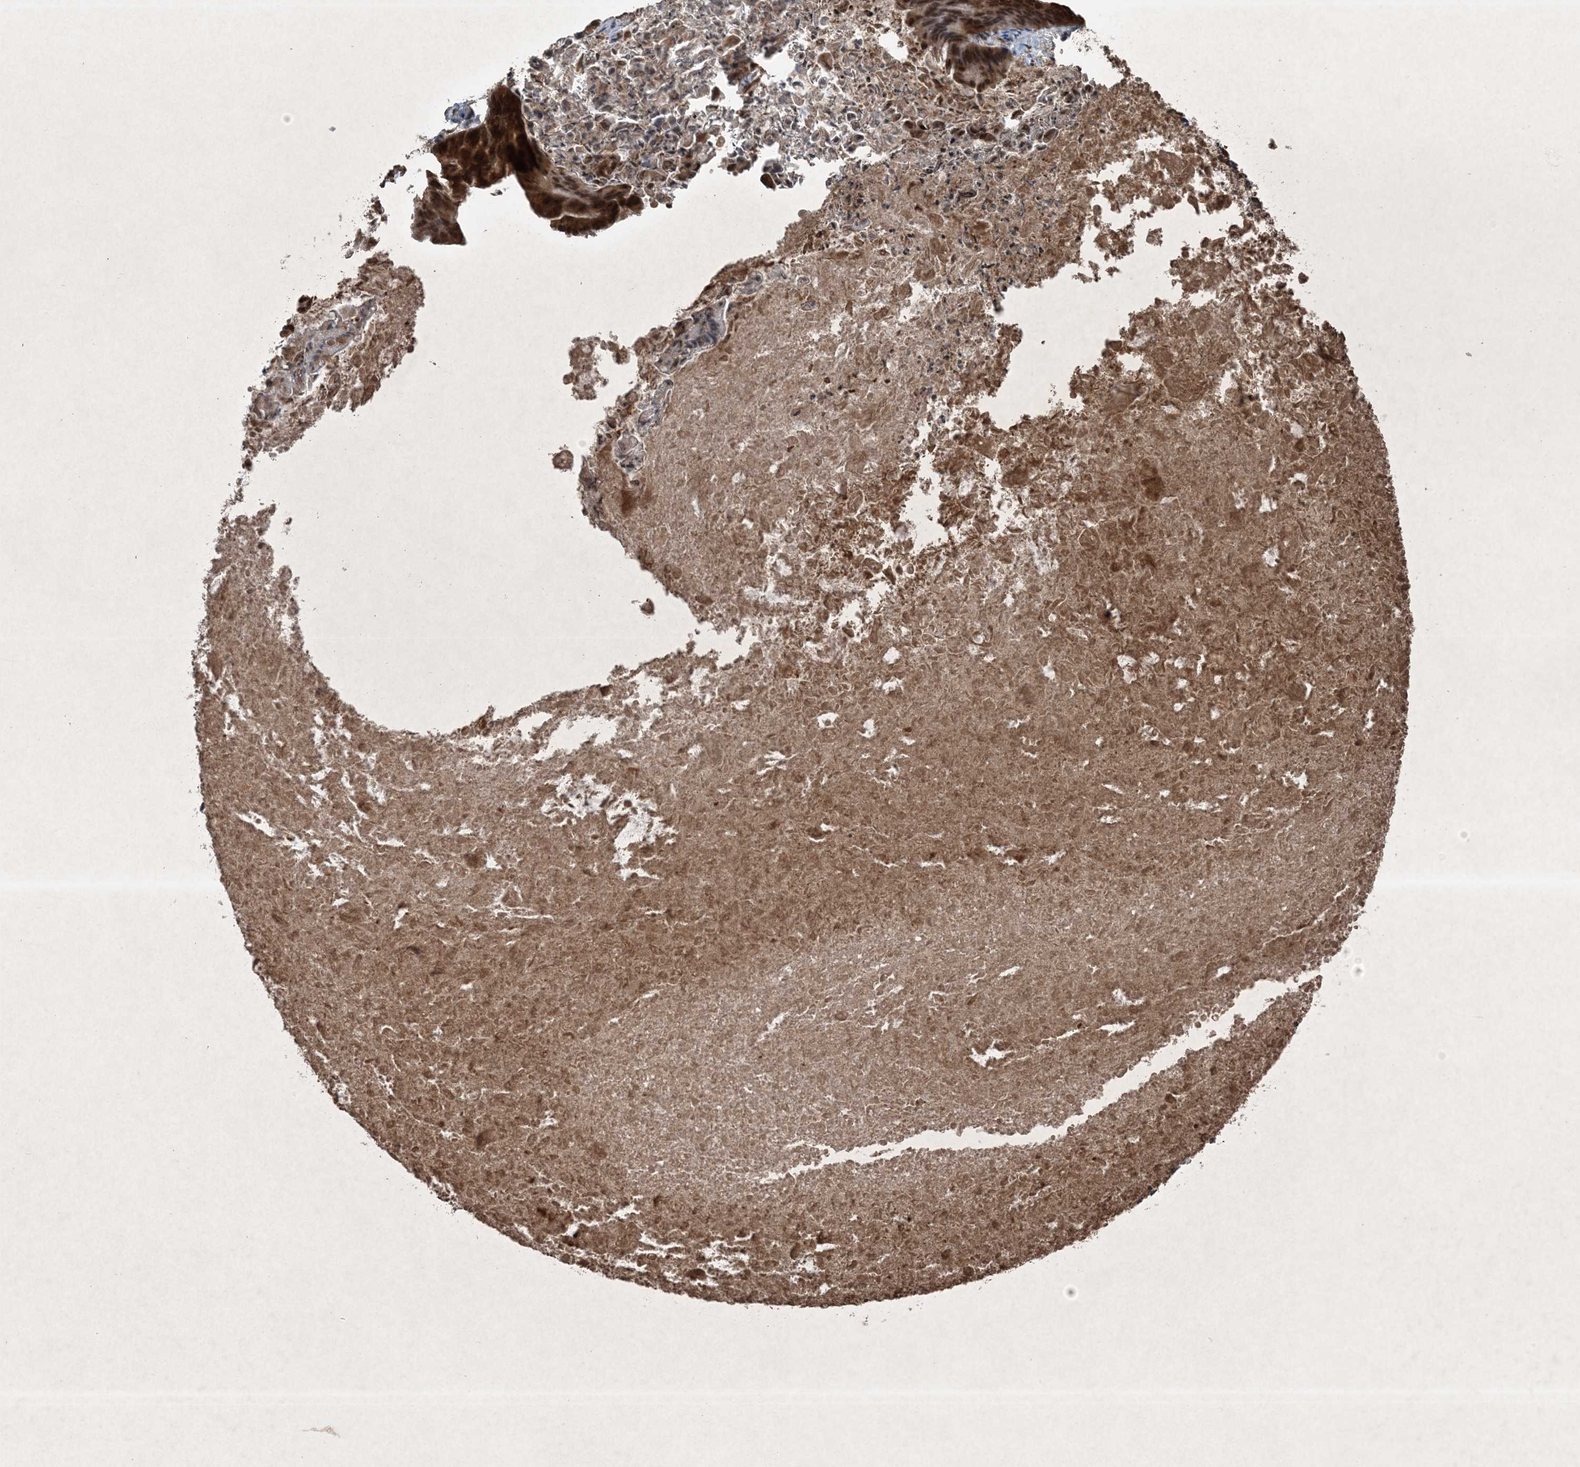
{"staining": {"intensity": "strong", "quantity": ">75%", "location": "cytoplasmic/membranous"}, "tissue": "ovarian cancer", "cell_type": "Tumor cells", "image_type": "cancer", "snomed": [{"axis": "morphology", "description": "Cystadenocarcinoma, mucinous, NOS"}, {"axis": "topography", "description": "Ovary"}], "caption": "IHC histopathology image of human ovarian cancer stained for a protein (brown), which displays high levels of strong cytoplasmic/membranous positivity in about >75% of tumor cells.", "gene": "GNG5", "patient": {"sex": "female", "age": 37}}